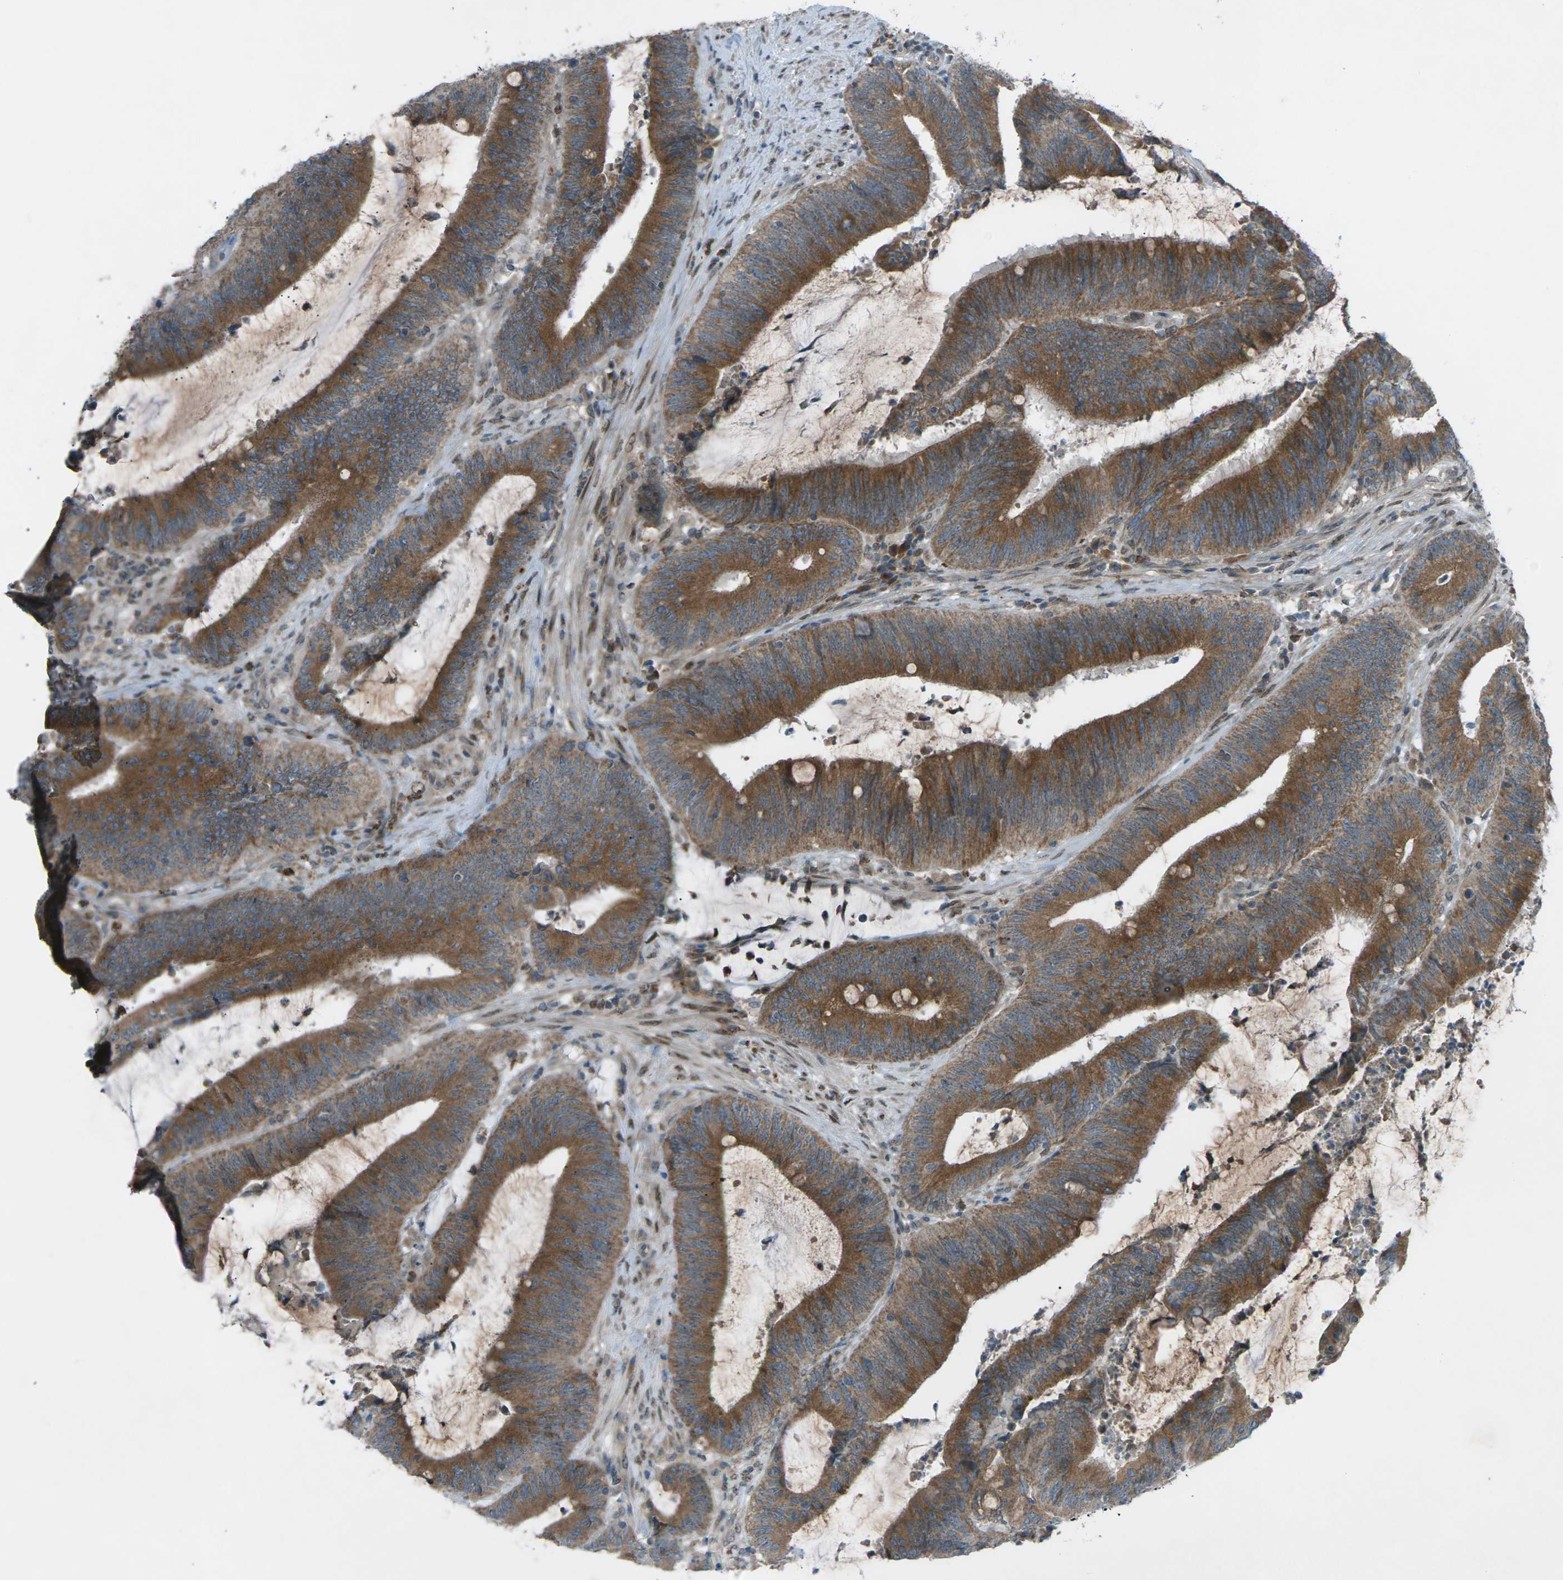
{"staining": {"intensity": "strong", "quantity": ">75%", "location": "cytoplasmic/membranous"}, "tissue": "colorectal cancer", "cell_type": "Tumor cells", "image_type": "cancer", "snomed": [{"axis": "morphology", "description": "Normal tissue, NOS"}, {"axis": "morphology", "description": "Adenocarcinoma, NOS"}, {"axis": "topography", "description": "Rectum"}], "caption": "Protein staining demonstrates strong cytoplasmic/membranous staining in approximately >75% of tumor cells in colorectal cancer (adenocarcinoma).", "gene": "DYRK1A", "patient": {"sex": "female", "age": 66}}